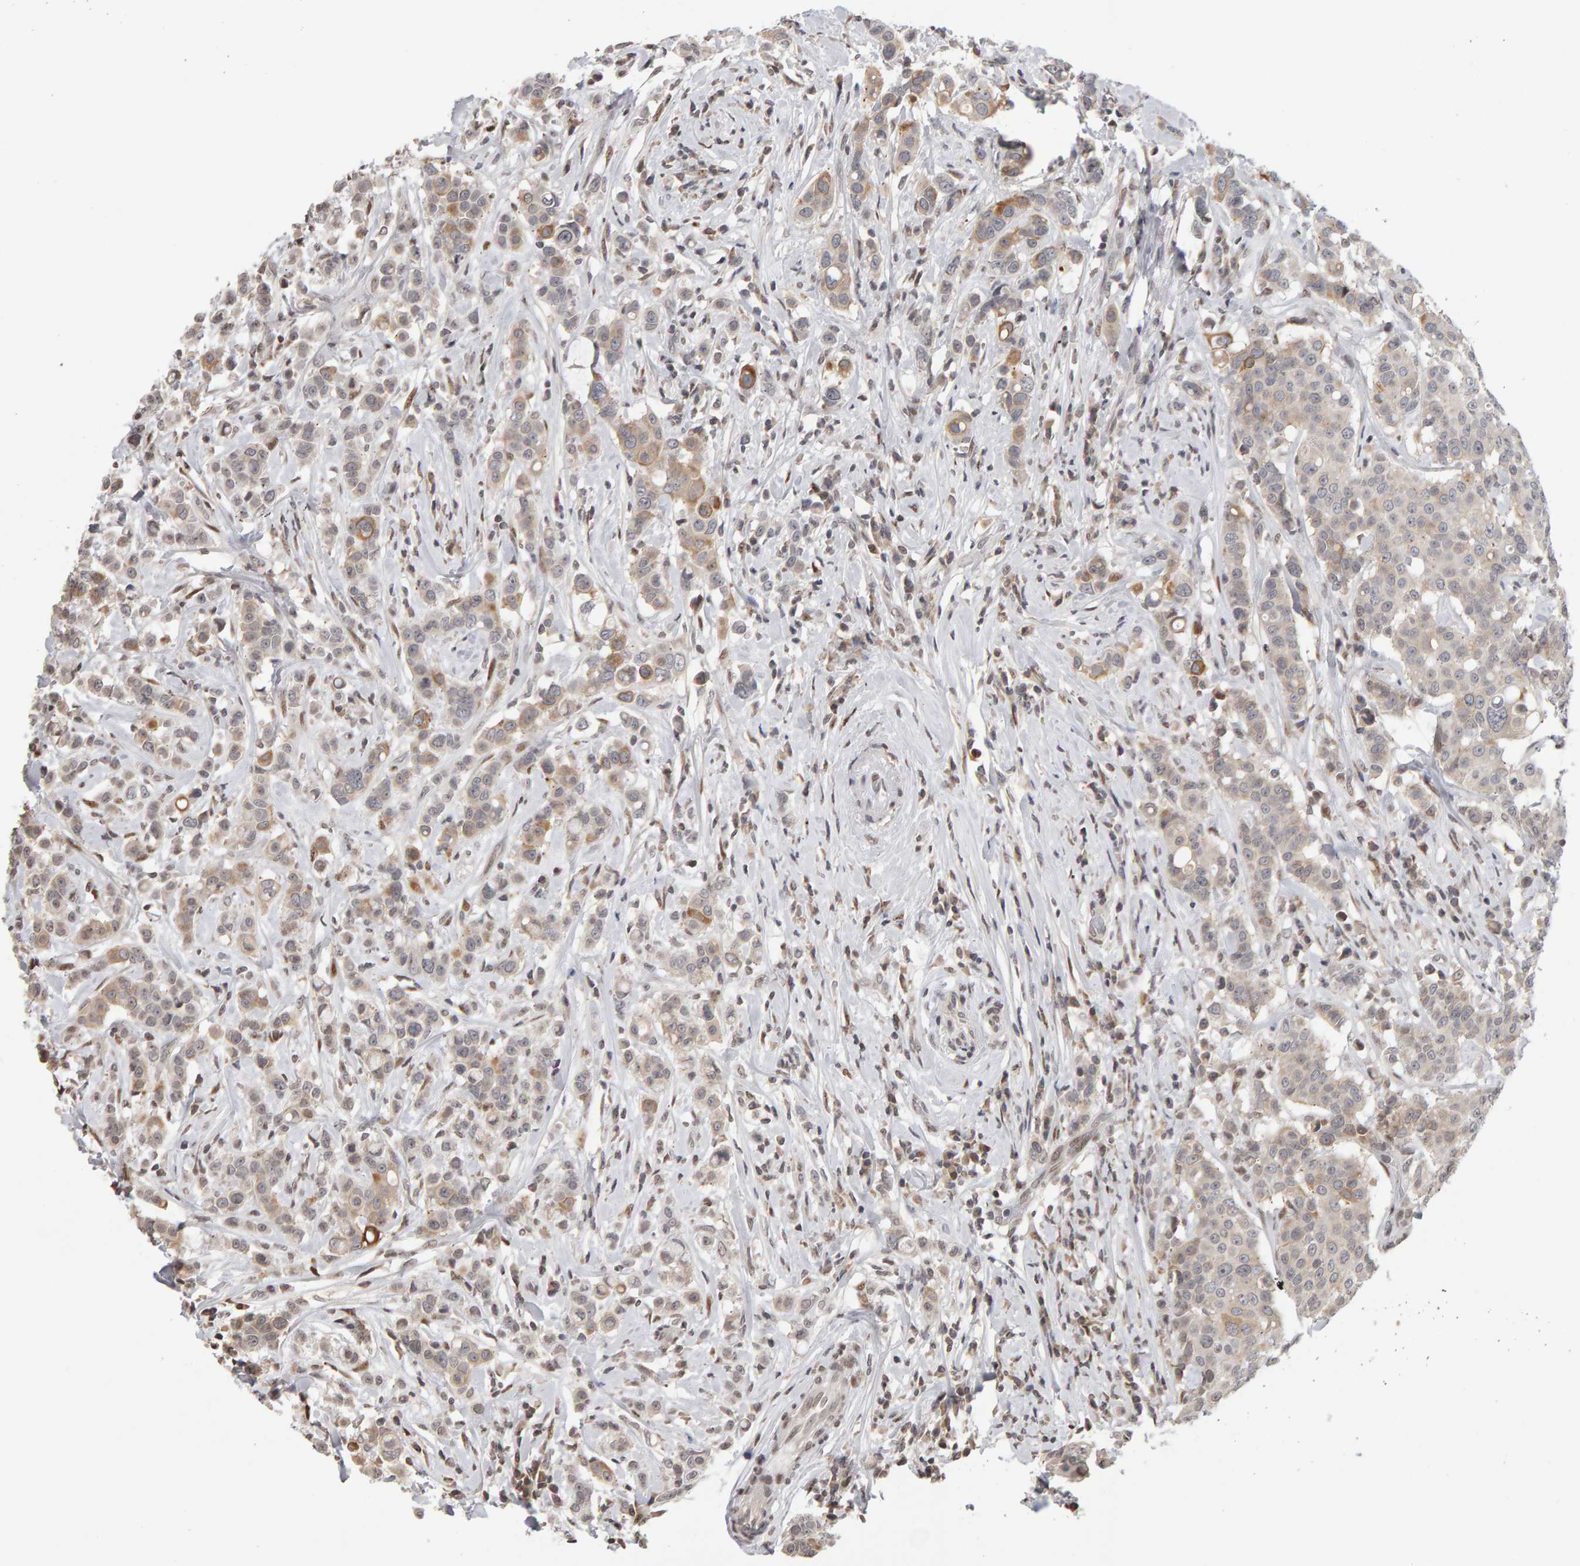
{"staining": {"intensity": "weak", "quantity": "<25%", "location": "cytoplasmic/membranous"}, "tissue": "breast cancer", "cell_type": "Tumor cells", "image_type": "cancer", "snomed": [{"axis": "morphology", "description": "Duct carcinoma"}, {"axis": "topography", "description": "Breast"}], "caption": "An immunohistochemistry (IHC) image of breast cancer is shown. There is no staining in tumor cells of breast cancer.", "gene": "TRAM1", "patient": {"sex": "female", "age": 27}}